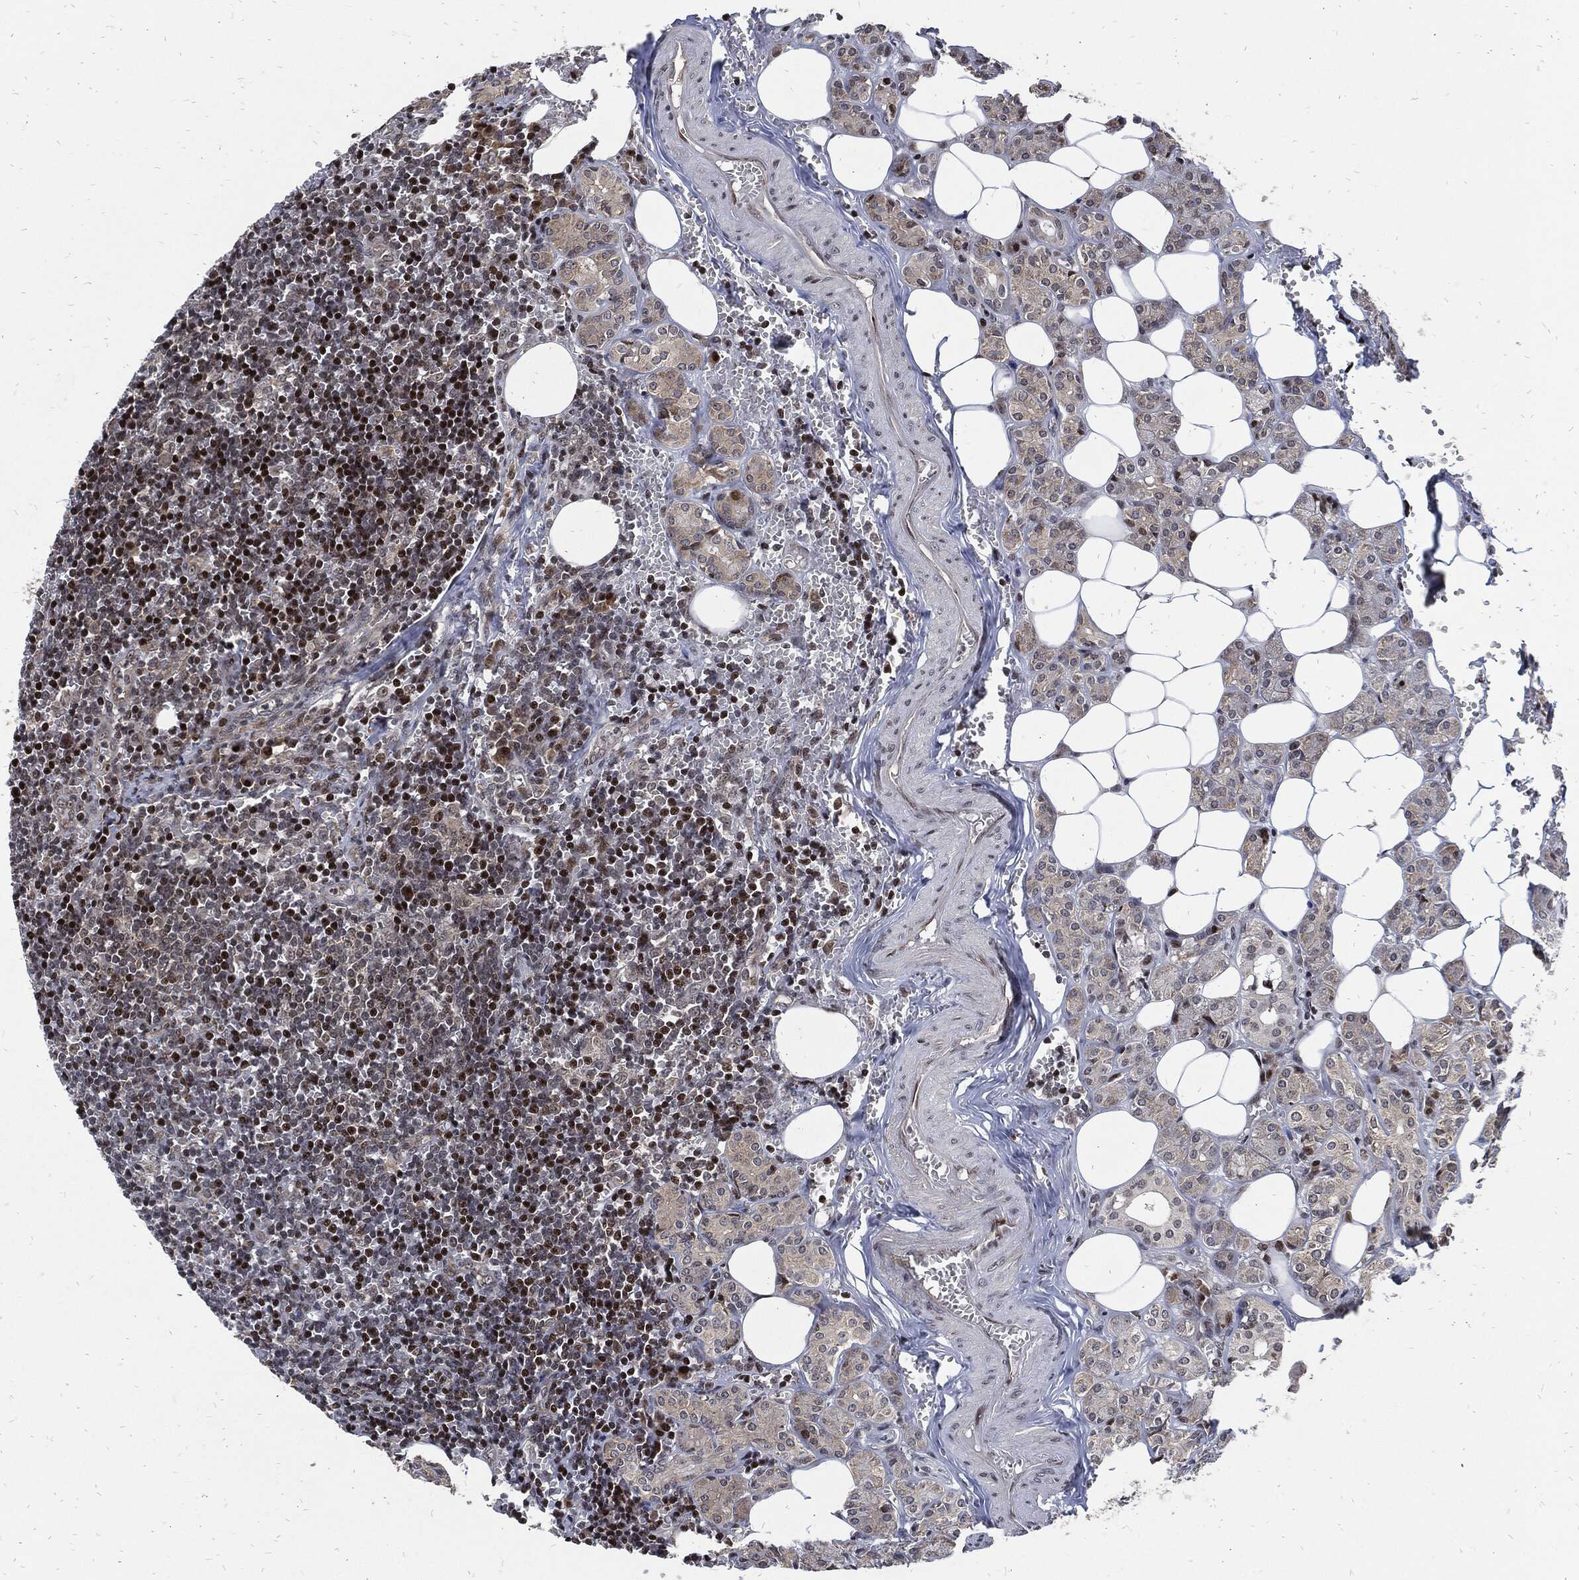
{"staining": {"intensity": "strong", "quantity": "<25%", "location": "nuclear"}, "tissue": "lymph node", "cell_type": "Germinal center cells", "image_type": "normal", "snomed": [{"axis": "morphology", "description": "Normal tissue, NOS"}, {"axis": "topography", "description": "Lymph node"}, {"axis": "topography", "description": "Salivary gland"}], "caption": "Protein positivity by IHC exhibits strong nuclear positivity in approximately <25% of germinal center cells in unremarkable lymph node.", "gene": "ZNF775", "patient": {"sex": "male", "age": 78}}